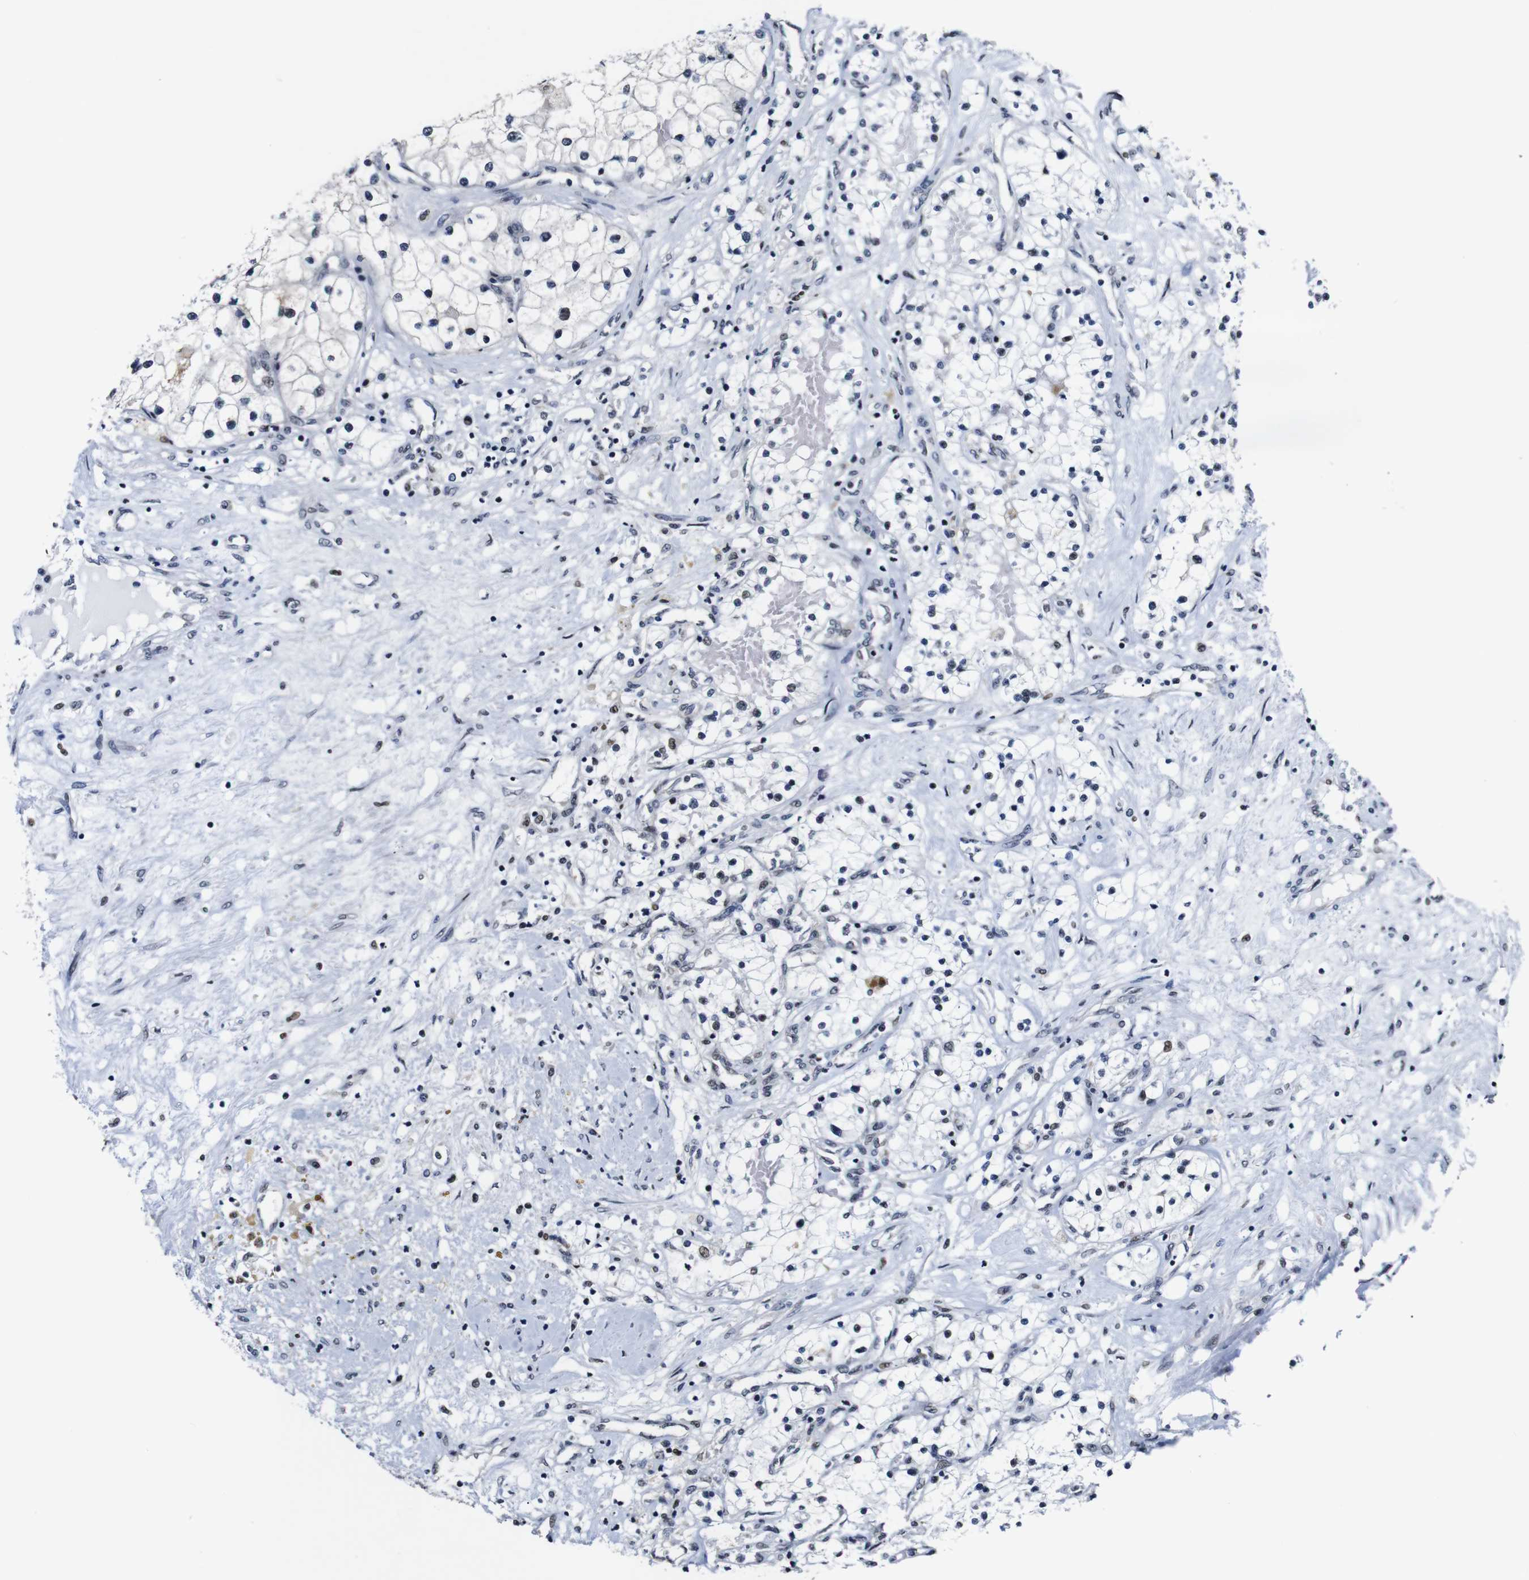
{"staining": {"intensity": "negative", "quantity": "none", "location": "none"}, "tissue": "renal cancer", "cell_type": "Tumor cells", "image_type": "cancer", "snomed": [{"axis": "morphology", "description": "Adenocarcinoma, NOS"}, {"axis": "topography", "description": "Kidney"}], "caption": "Tumor cells show no significant staining in renal cancer (adenocarcinoma).", "gene": "GATA6", "patient": {"sex": "male", "age": 68}}